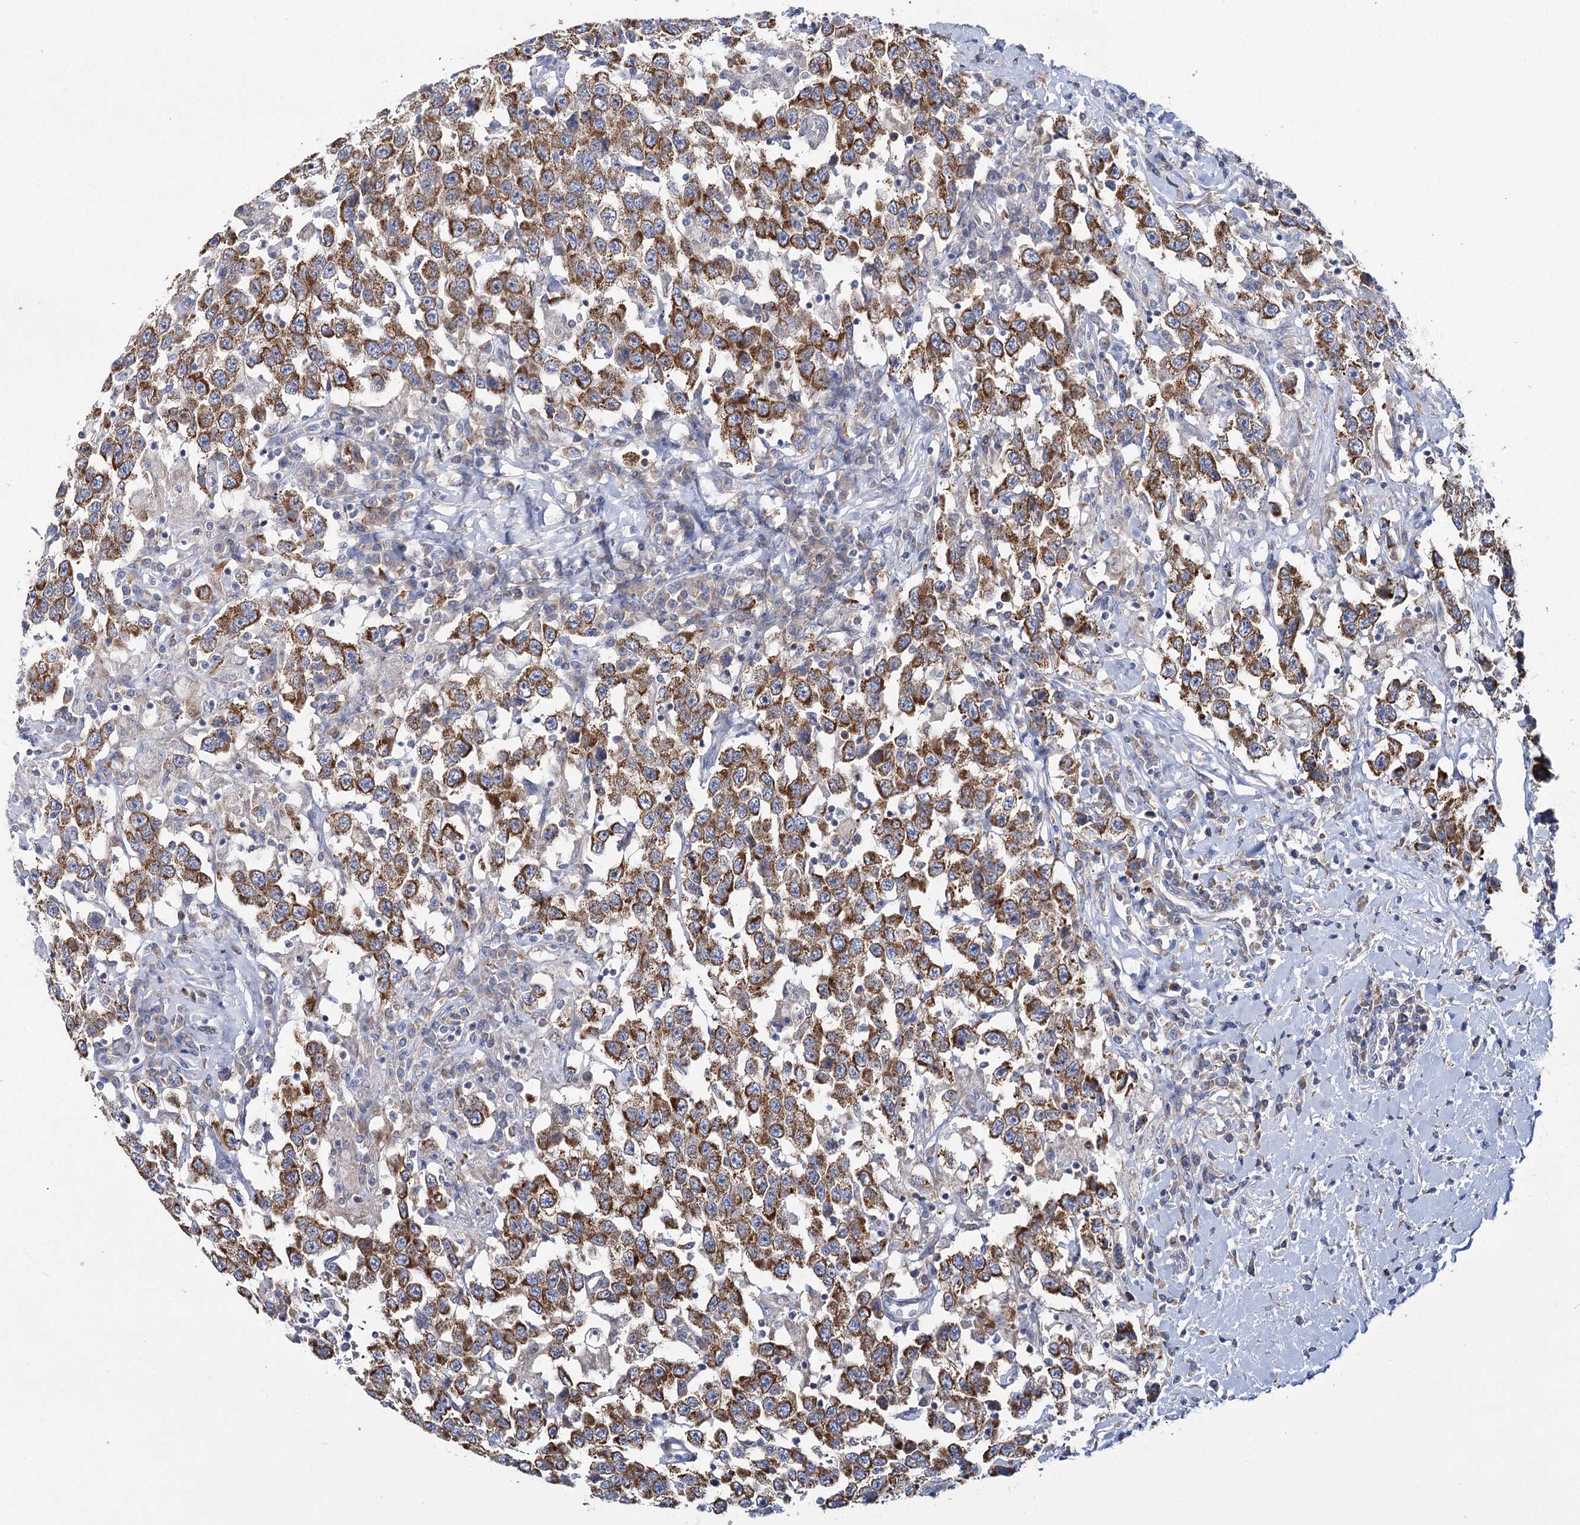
{"staining": {"intensity": "moderate", "quantity": ">75%", "location": "cytoplasmic/membranous"}, "tissue": "testis cancer", "cell_type": "Tumor cells", "image_type": "cancer", "snomed": [{"axis": "morphology", "description": "Seminoma, NOS"}, {"axis": "topography", "description": "Testis"}], "caption": "This is an image of immunohistochemistry staining of testis cancer (seminoma), which shows moderate positivity in the cytoplasmic/membranous of tumor cells.", "gene": "THUMPD3", "patient": {"sex": "male", "age": 41}}